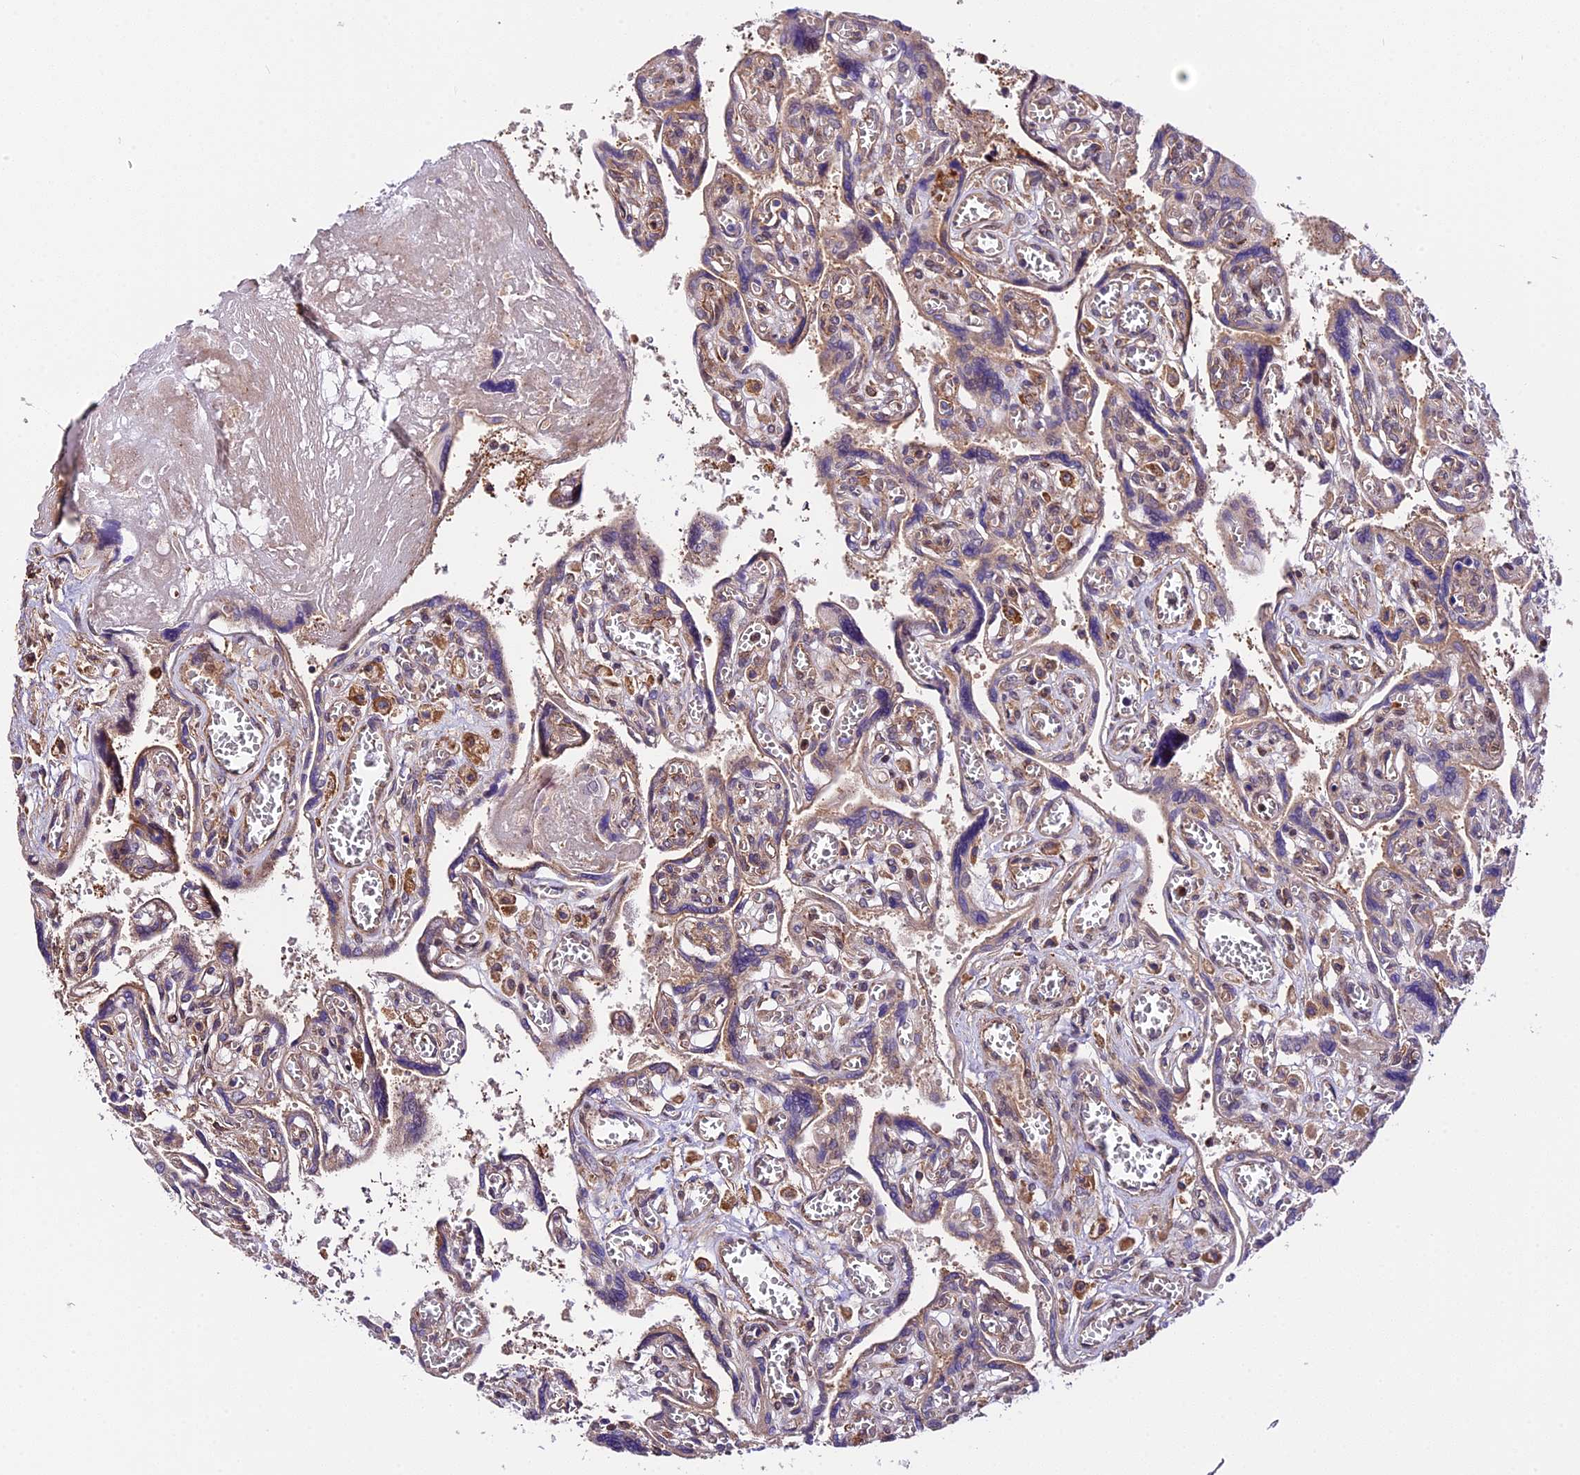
{"staining": {"intensity": "moderate", "quantity": "25%-75%", "location": "cytoplasmic/membranous"}, "tissue": "placenta", "cell_type": "Trophoblastic cells", "image_type": "normal", "snomed": [{"axis": "morphology", "description": "Normal tissue, NOS"}, {"axis": "topography", "description": "Placenta"}], "caption": "Moderate cytoplasmic/membranous staining for a protein is identified in approximately 25%-75% of trophoblastic cells of unremarkable placenta using IHC.", "gene": "HERPUD1", "patient": {"sex": "female", "age": 39}}